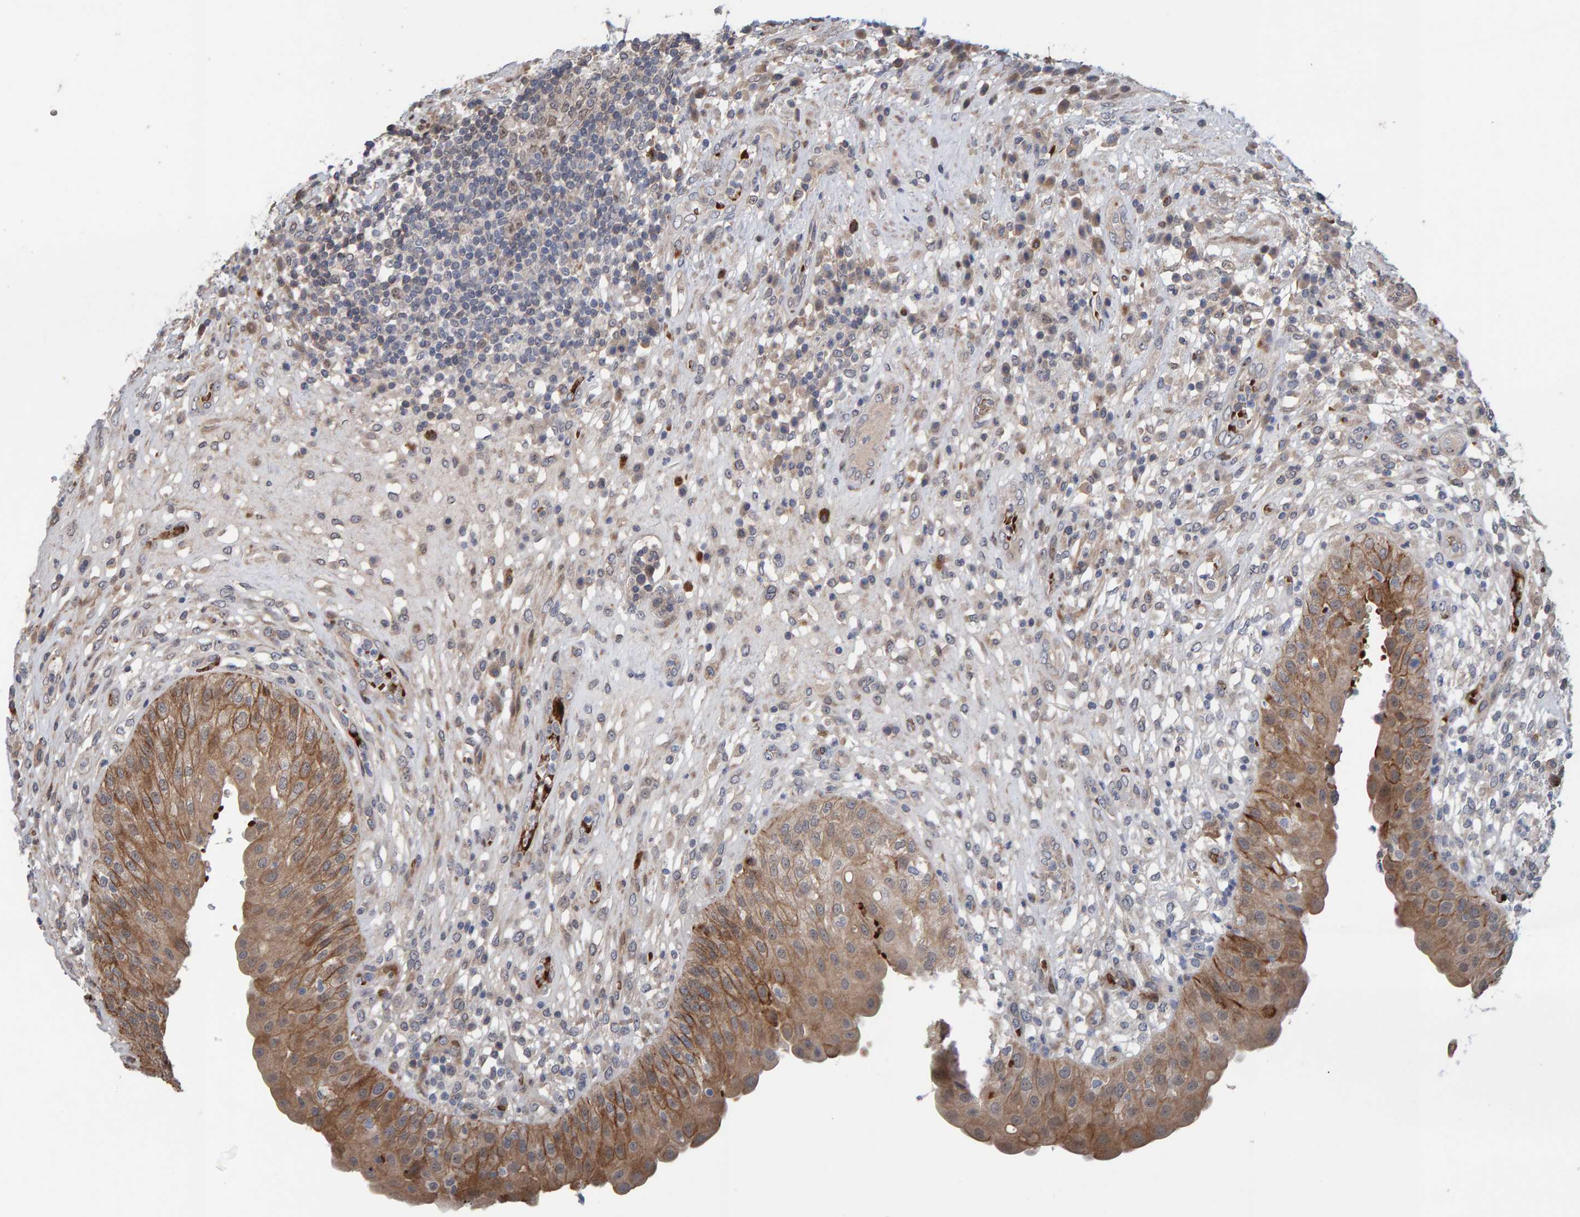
{"staining": {"intensity": "moderate", "quantity": ">75%", "location": "cytoplasmic/membranous"}, "tissue": "urinary bladder", "cell_type": "Urothelial cells", "image_type": "normal", "snomed": [{"axis": "morphology", "description": "Normal tissue, NOS"}, {"axis": "topography", "description": "Urinary bladder"}], "caption": "About >75% of urothelial cells in benign human urinary bladder demonstrate moderate cytoplasmic/membranous protein positivity as visualized by brown immunohistochemical staining.", "gene": "MFSD6L", "patient": {"sex": "female", "age": 62}}